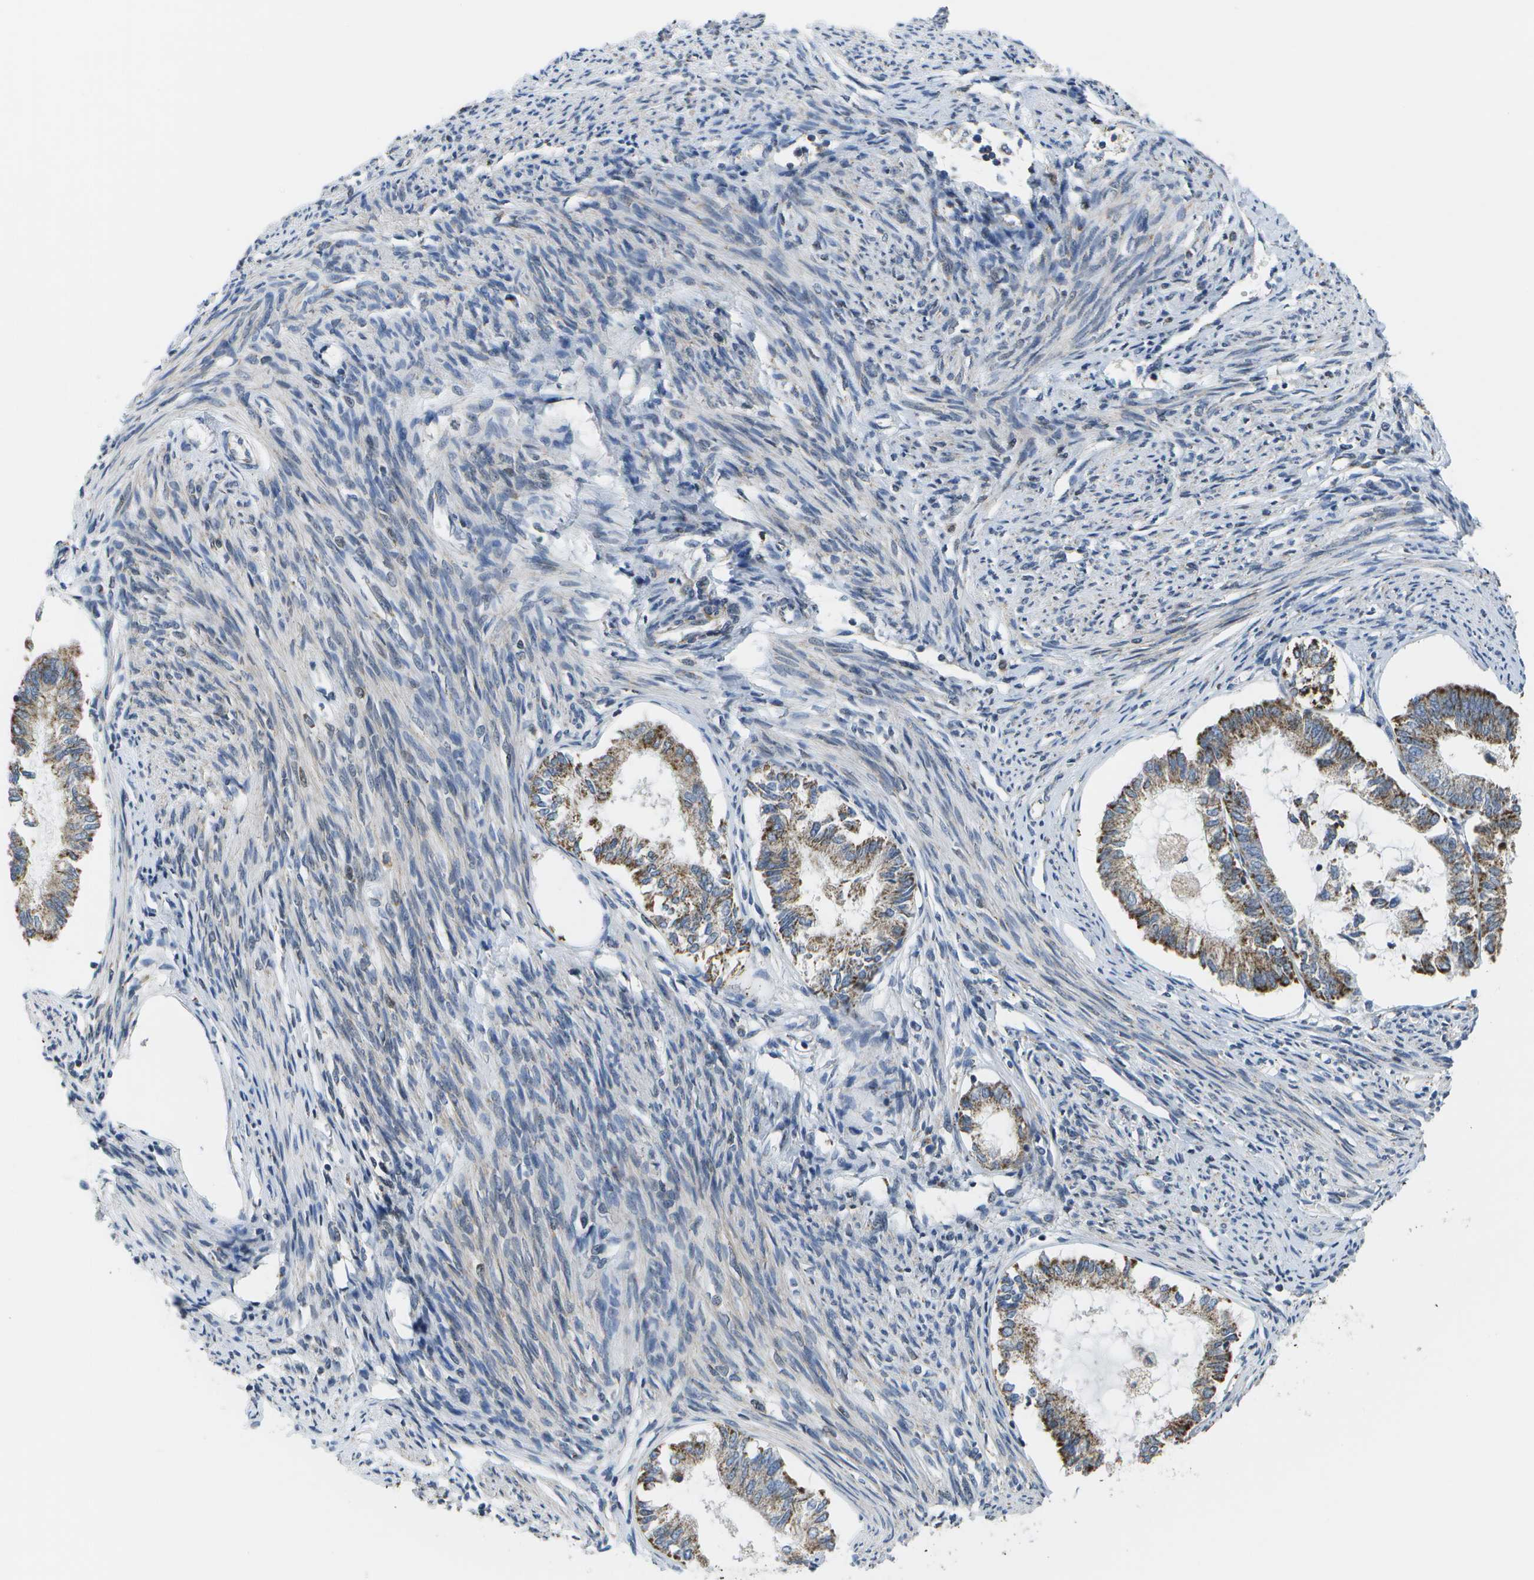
{"staining": {"intensity": "moderate", "quantity": ">75%", "location": "cytoplasmic/membranous"}, "tissue": "endometrial cancer", "cell_type": "Tumor cells", "image_type": "cancer", "snomed": [{"axis": "morphology", "description": "Adenocarcinoma, NOS"}, {"axis": "topography", "description": "Endometrium"}], "caption": "Endometrial adenocarcinoma stained for a protein displays moderate cytoplasmic/membranous positivity in tumor cells.", "gene": "HADHA", "patient": {"sex": "female", "age": 86}}